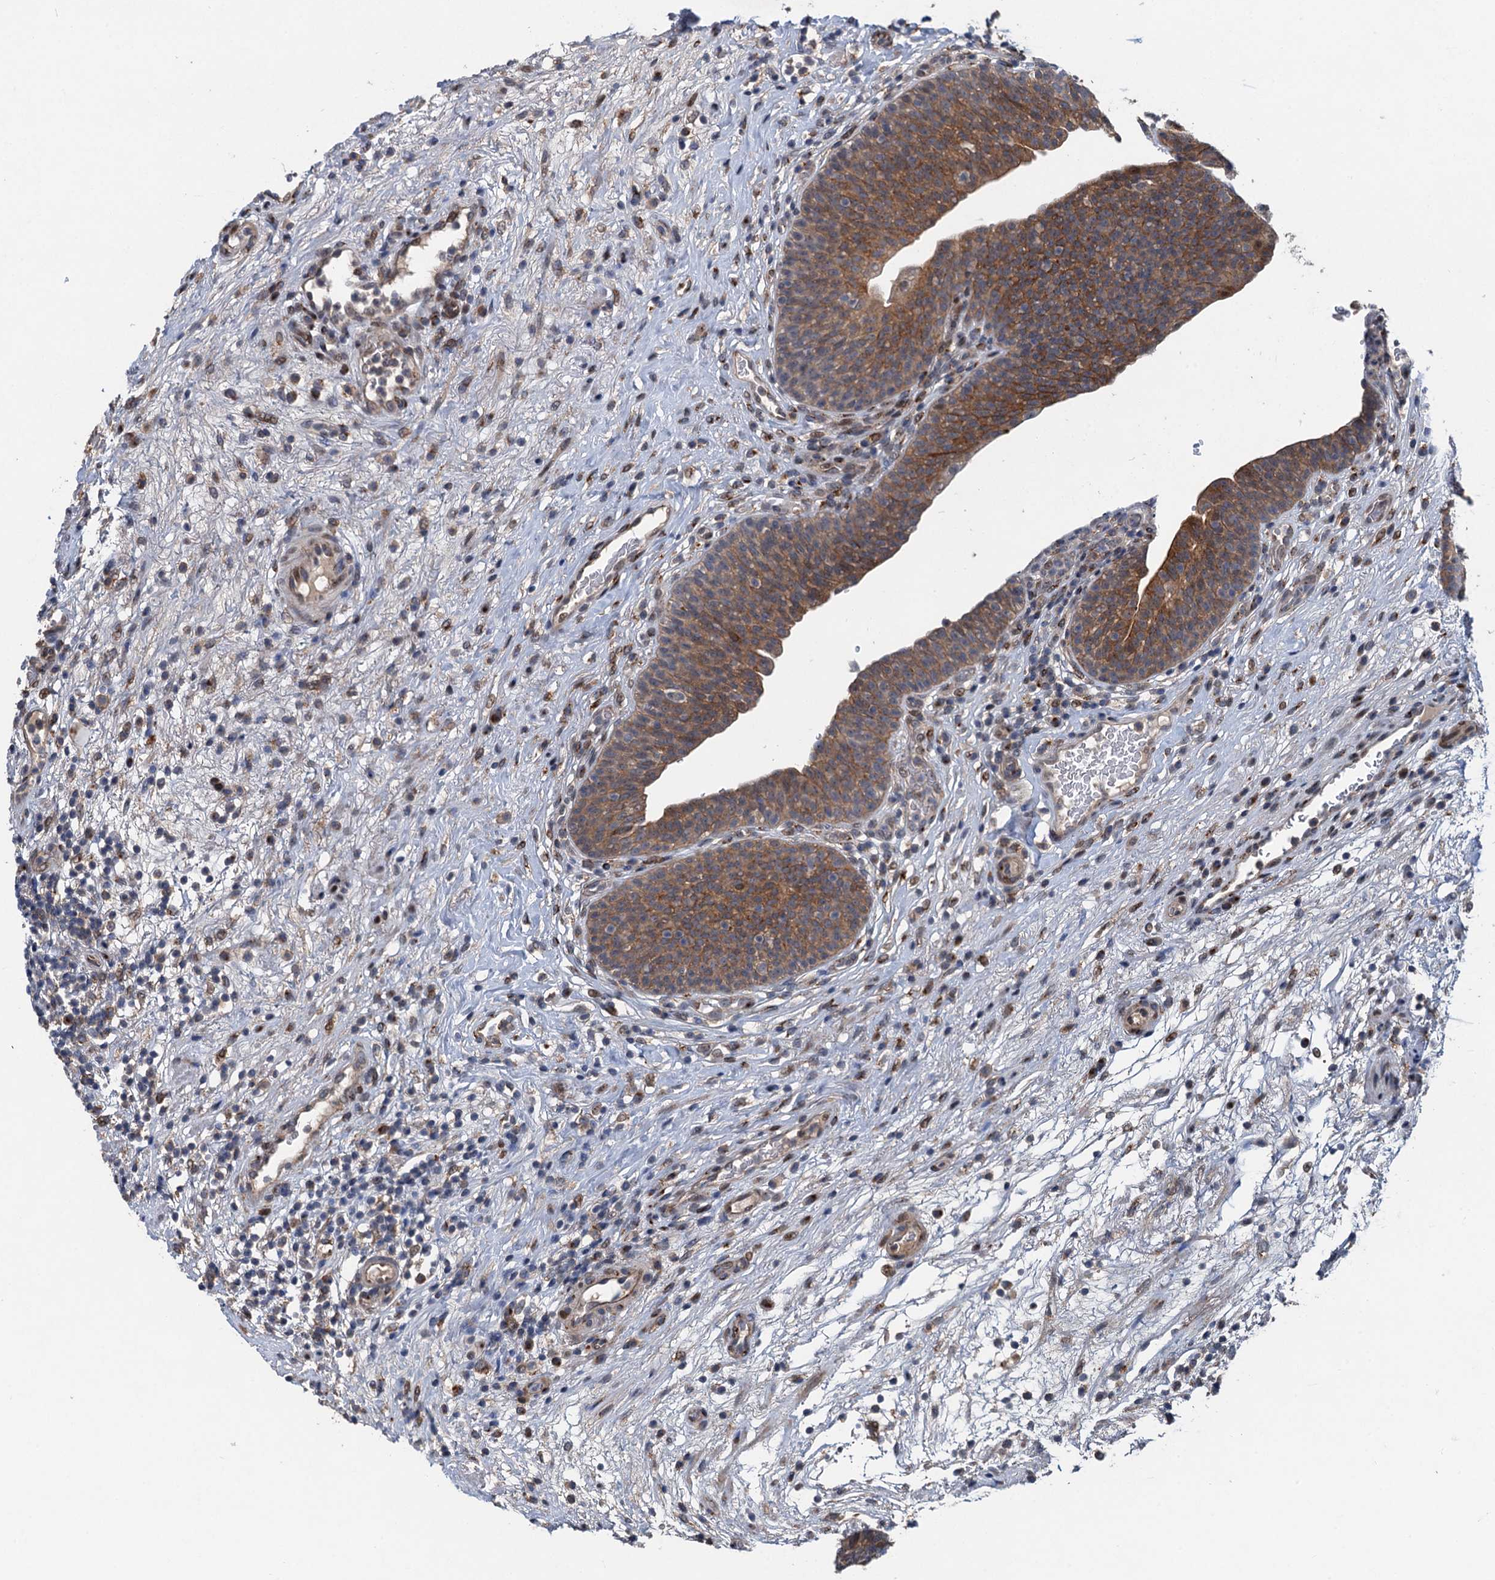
{"staining": {"intensity": "moderate", "quantity": "25%-75%", "location": "cytoplasmic/membranous,nuclear"}, "tissue": "urinary bladder", "cell_type": "Urothelial cells", "image_type": "normal", "snomed": [{"axis": "morphology", "description": "Normal tissue, NOS"}, {"axis": "topography", "description": "Urinary bladder"}], "caption": "Protein staining shows moderate cytoplasmic/membranous,nuclear expression in about 25%-75% of urothelial cells in normal urinary bladder.", "gene": "NBEA", "patient": {"sex": "male", "age": 71}}